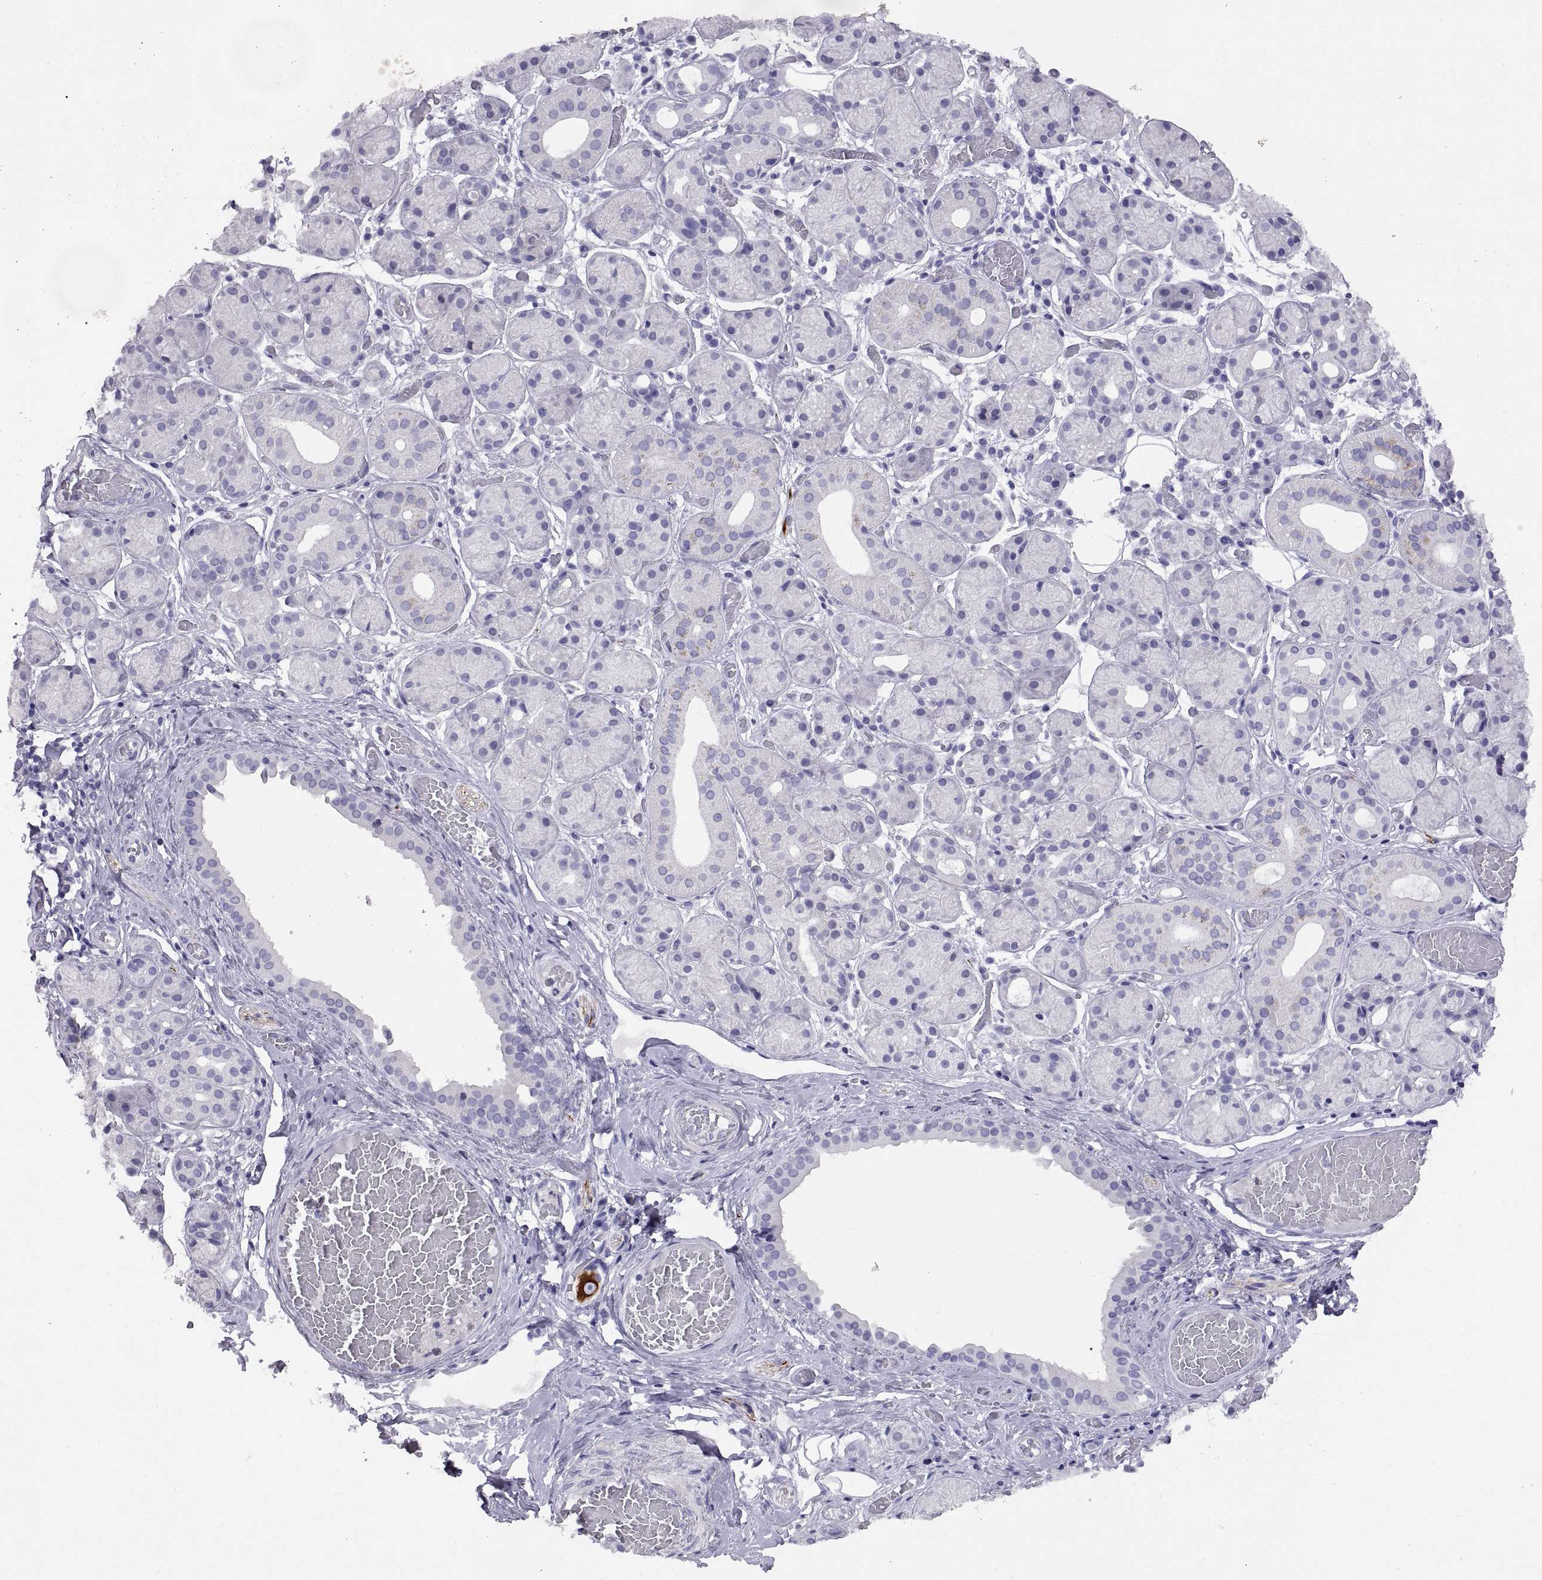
{"staining": {"intensity": "negative", "quantity": "none", "location": "none"}, "tissue": "salivary gland", "cell_type": "Glandular cells", "image_type": "normal", "snomed": [{"axis": "morphology", "description": "Normal tissue, NOS"}, {"axis": "topography", "description": "Salivary gland"}, {"axis": "topography", "description": "Peripheral nerve tissue"}], "caption": "A high-resolution micrograph shows IHC staining of normal salivary gland, which demonstrates no significant staining in glandular cells. (DAB immunohistochemistry (IHC) with hematoxylin counter stain).", "gene": "RGS20", "patient": {"sex": "male", "age": 71}}